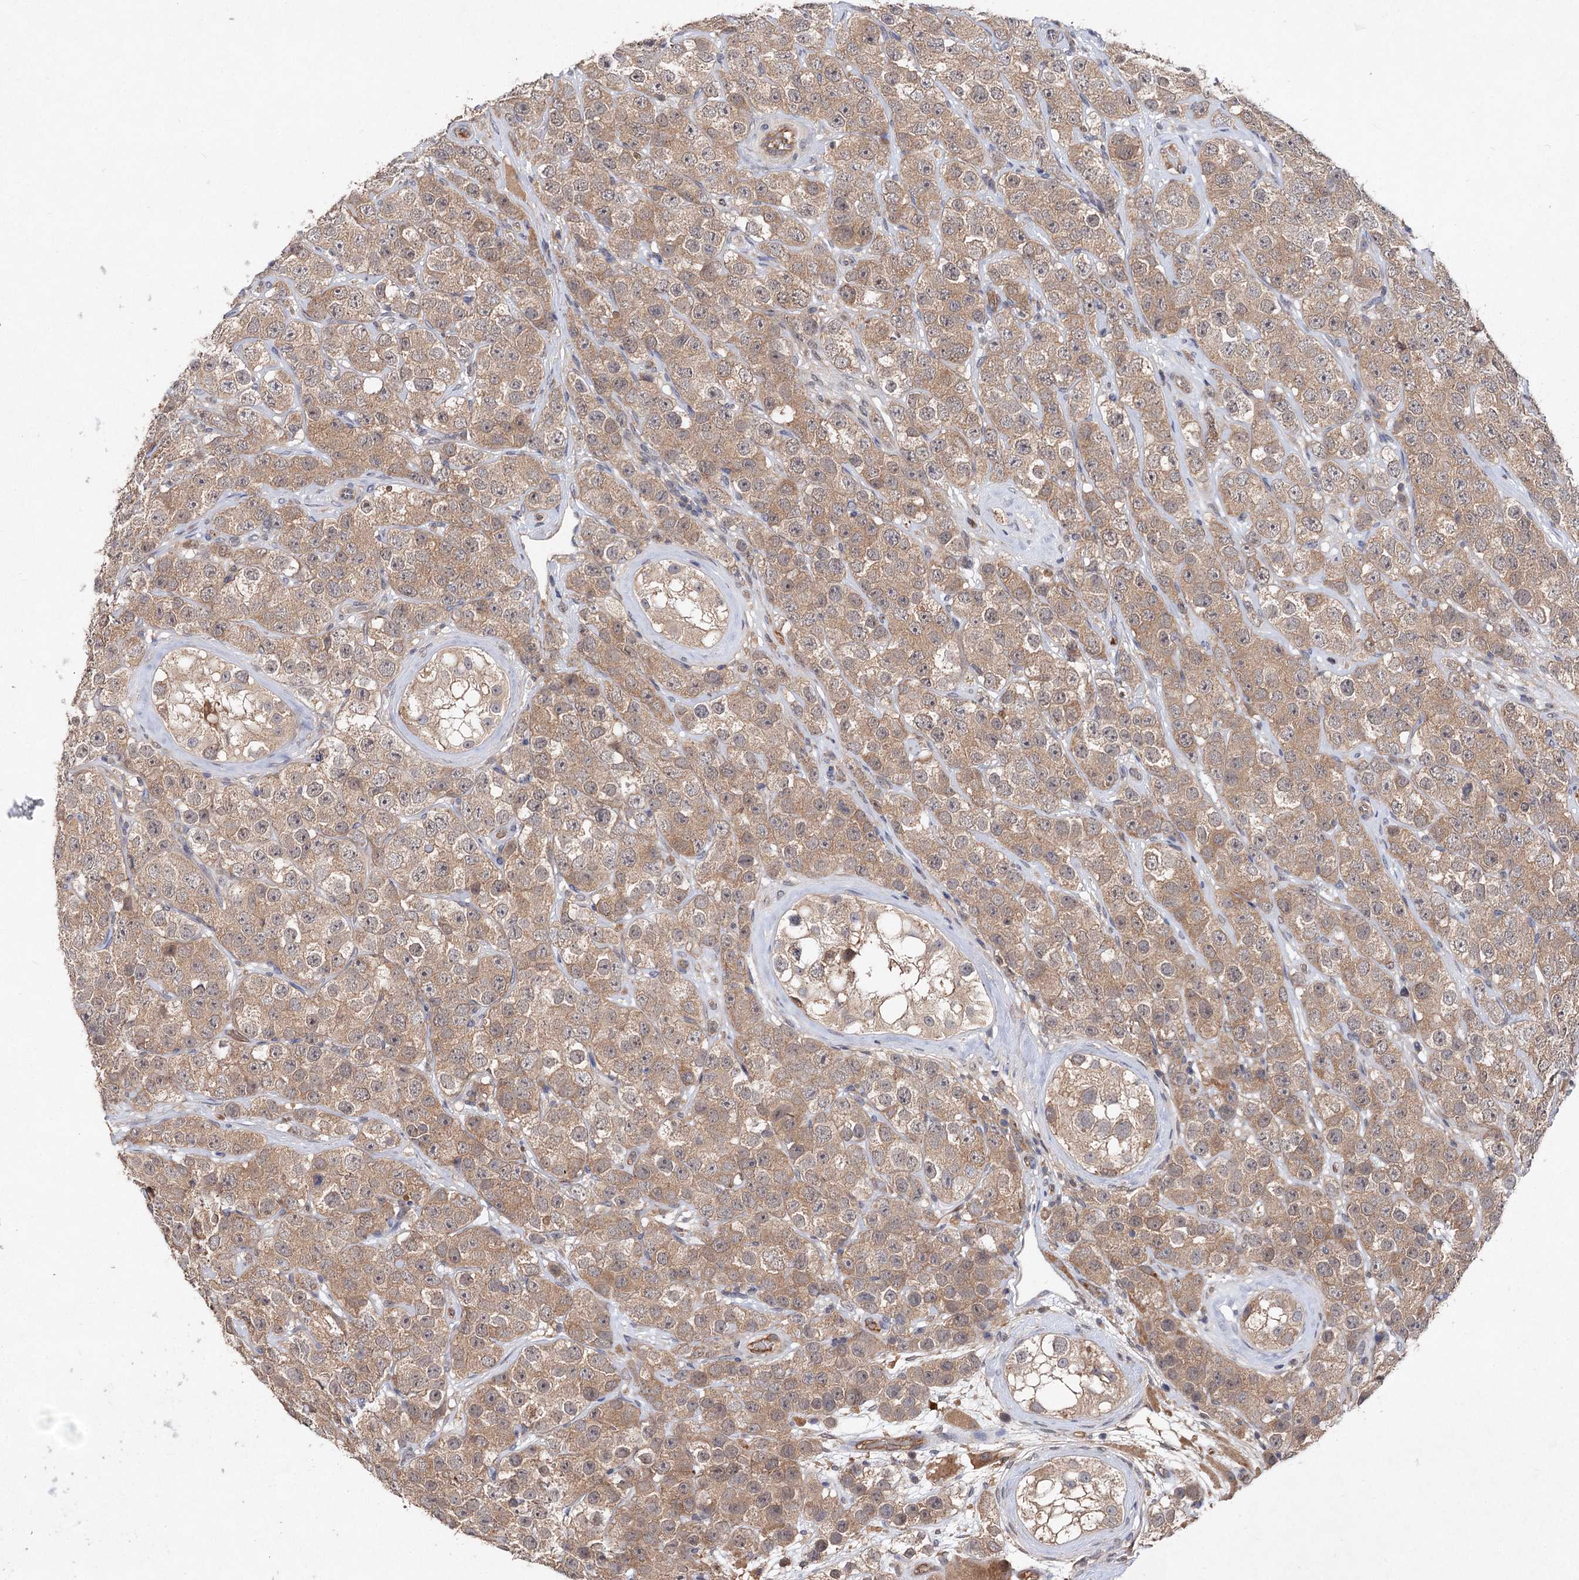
{"staining": {"intensity": "moderate", "quantity": ">75%", "location": "cytoplasmic/membranous"}, "tissue": "testis cancer", "cell_type": "Tumor cells", "image_type": "cancer", "snomed": [{"axis": "morphology", "description": "Seminoma, NOS"}, {"axis": "topography", "description": "Testis"}], "caption": "Testis seminoma stained with DAB immunohistochemistry exhibits medium levels of moderate cytoplasmic/membranous expression in approximately >75% of tumor cells. The protein of interest is shown in brown color, while the nuclei are stained blue.", "gene": "NUDCD2", "patient": {"sex": "male", "age": 28}}